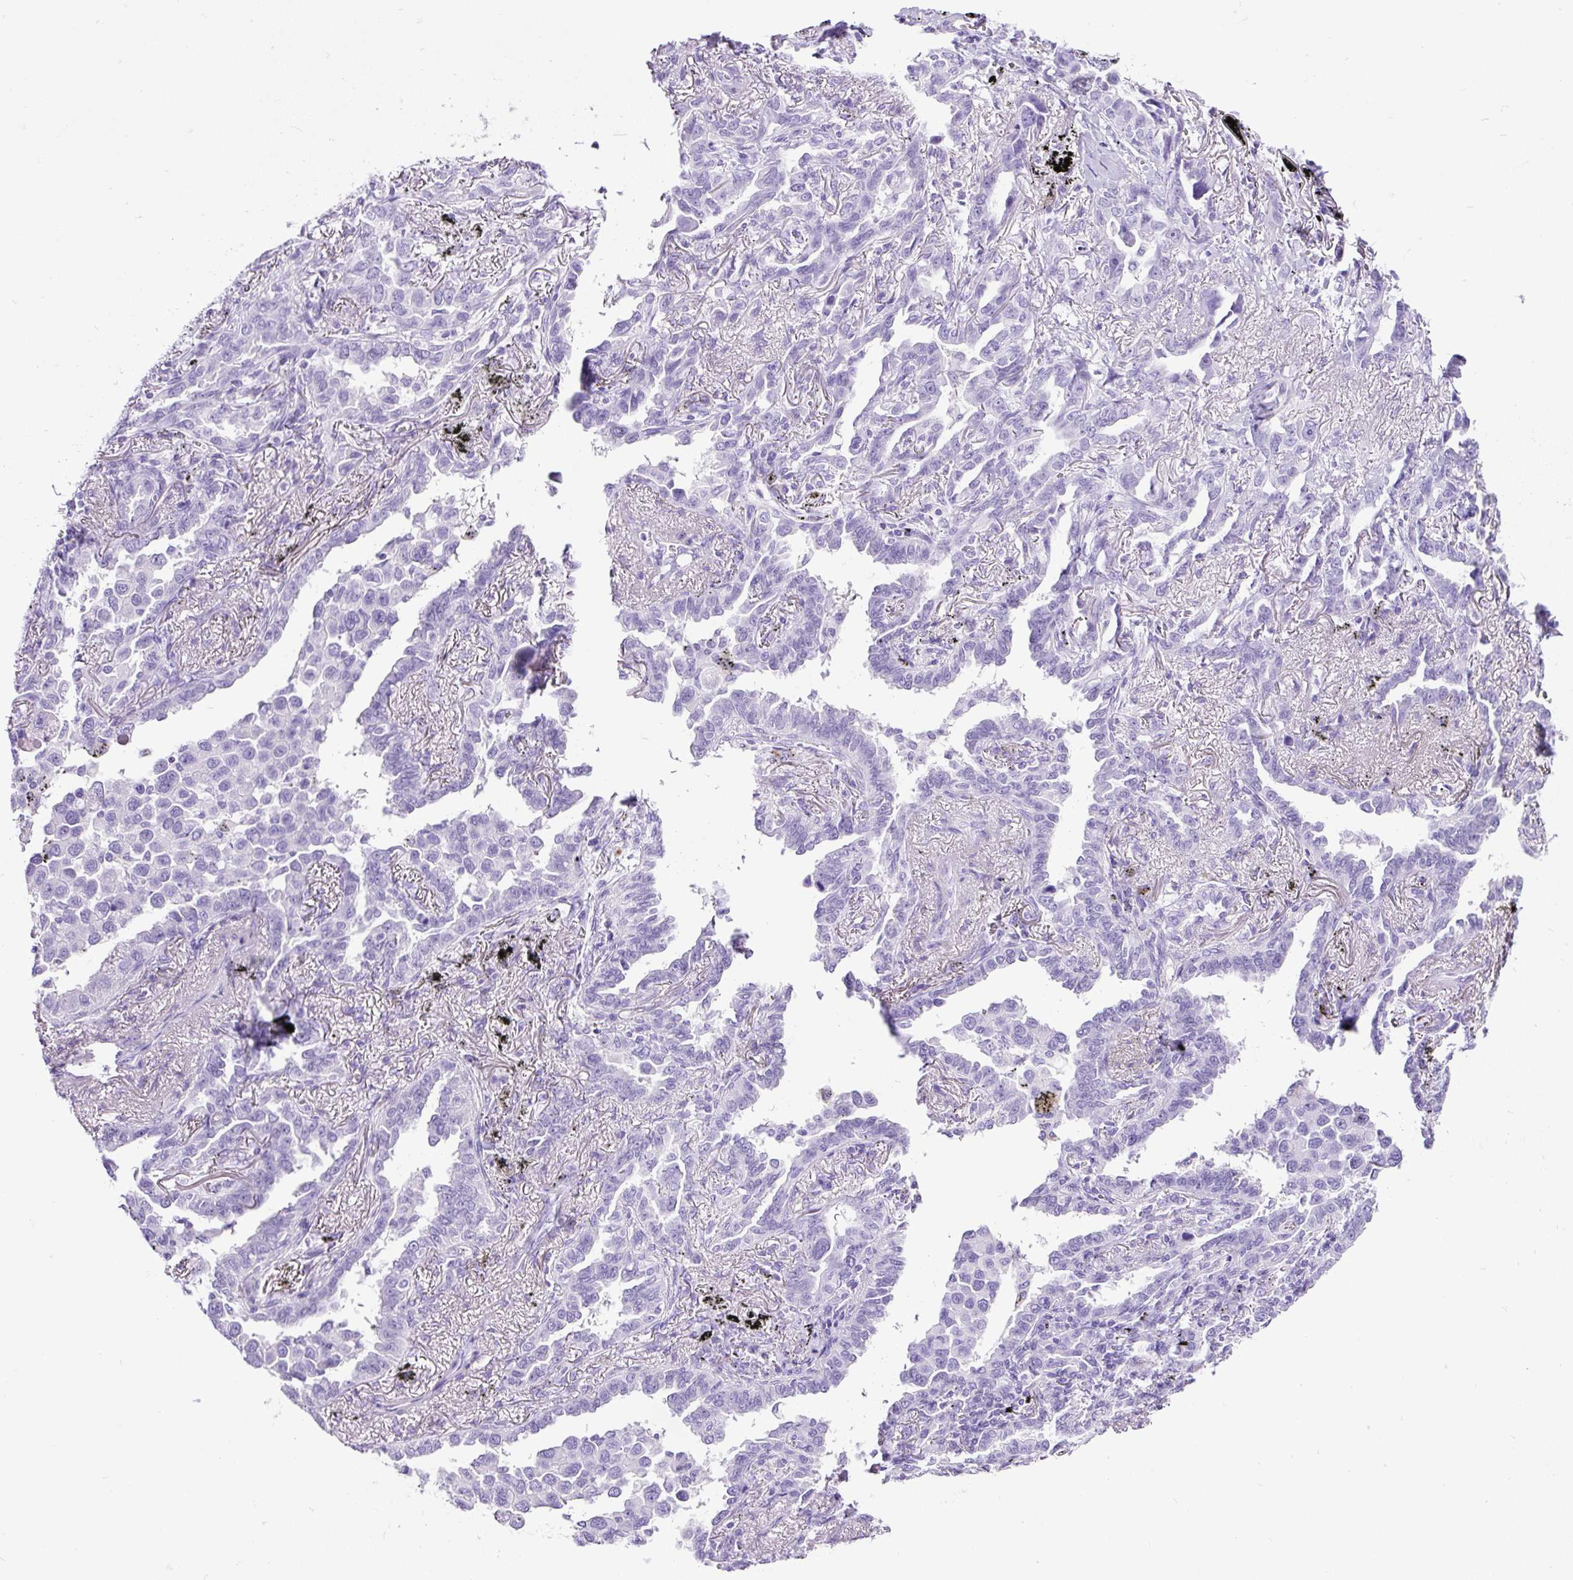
{"staining": {"intensity": "negative", "quantity": "none", "location": "none"}, "tissue": "lung cancer", "cell_type": "Tumor cells", "image_type": "cancer", "snomed": [{"axis": "morphology", "description": "Adenocarcinoma, NOS"}, {"axis": "topography", "description": "Lung"}], "caption": "DAB (3,3'-diaminobenzidine) immunohistochemical staining of lung cancer exhibits no significant staining in tumor cells. Nuclei are stained in blue.", "gene": "PDIA2", "patient": {"sex": "male", "age": 67}}